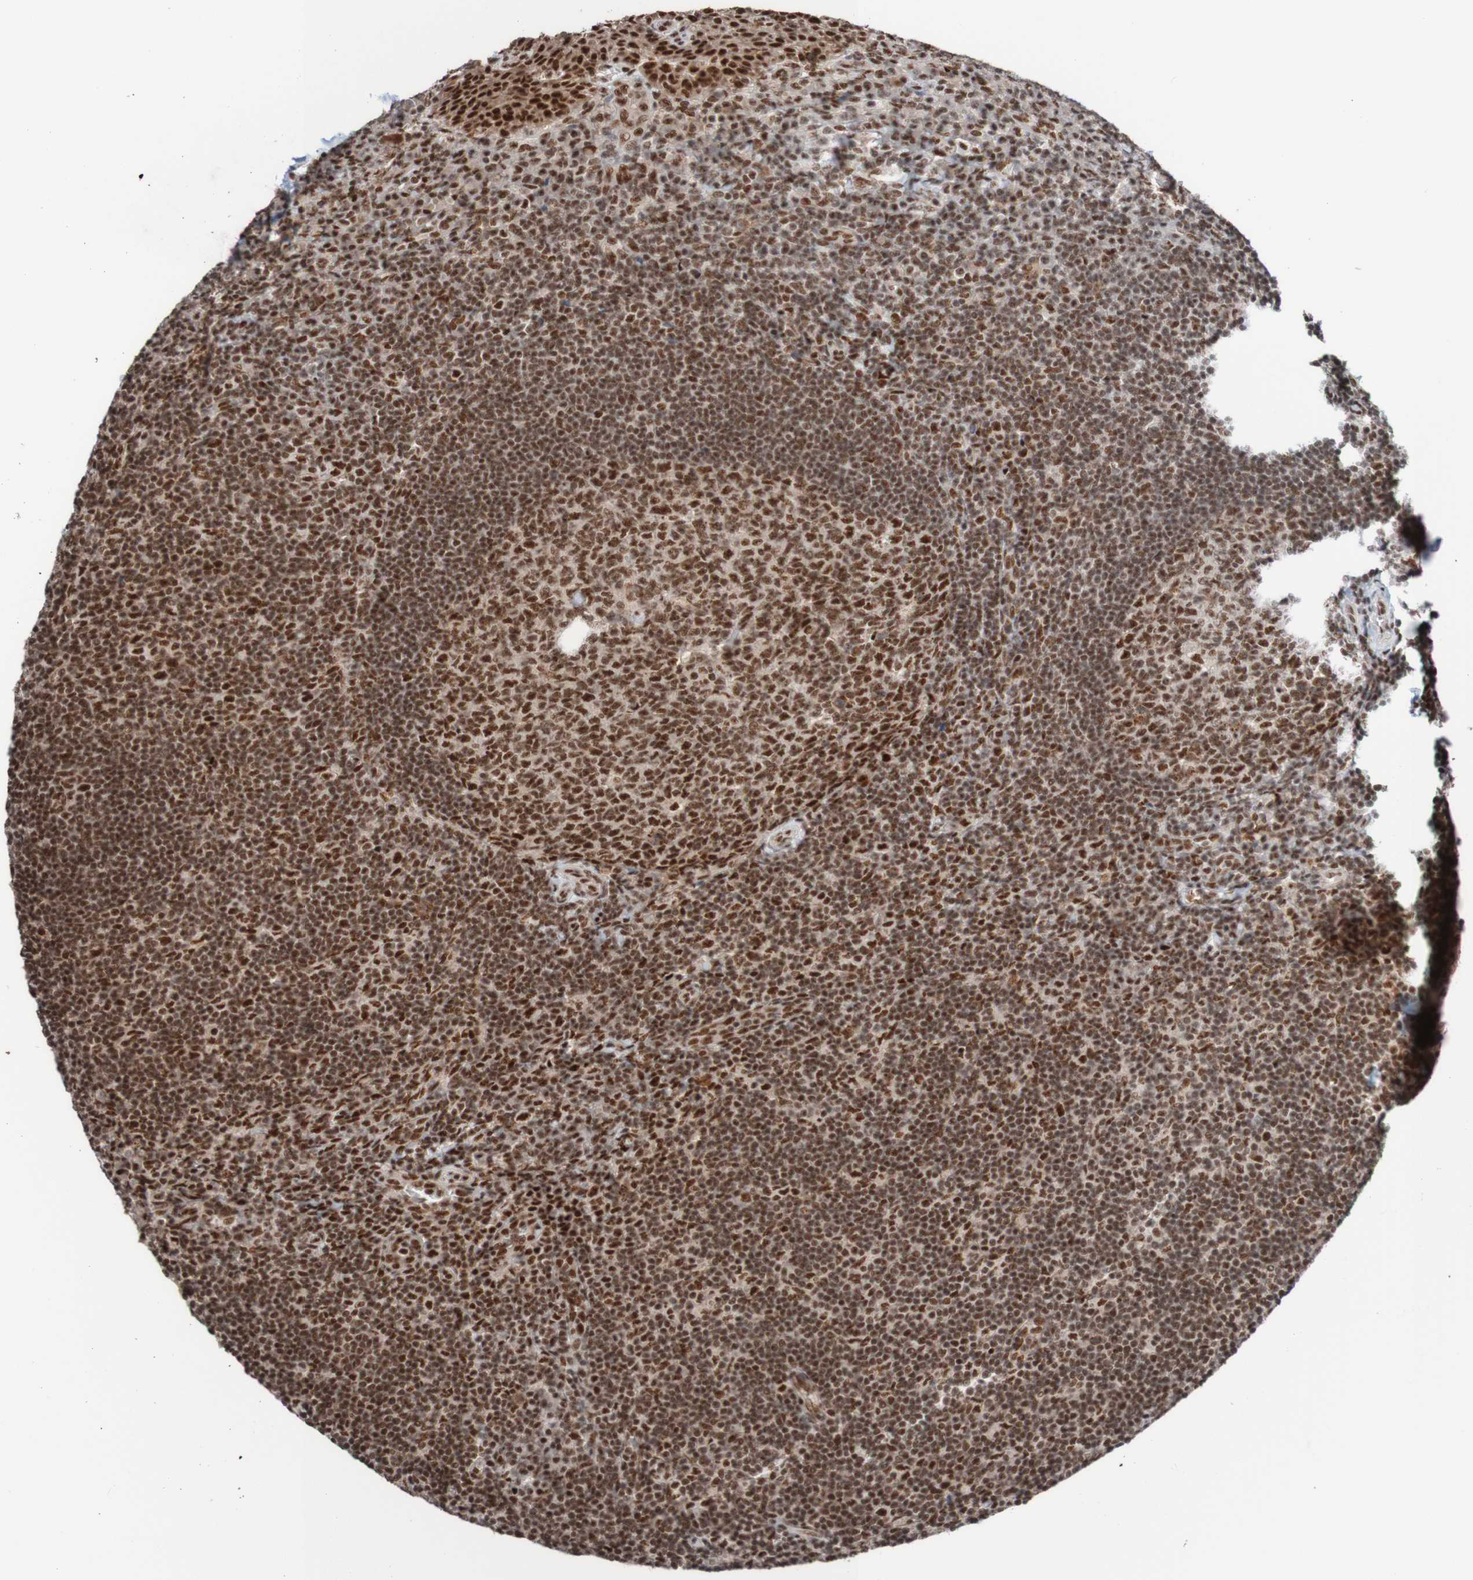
{"staining": {"intensity": "strong", "quantity": ">75%", "location": "nuclear"}, "tissue": "tonsil", "cell_type": "Germinal center cells", "image_type": "normal", "snomed": [{"axis": "morphology", "description": "Normal tissue, NOS"}, {"axis": "topography", "description": "Tonsil"}], "caption": "This is a histology image of immunohistochemistry staining of benign tonsil, which shows strong expression in the nuclear of germinal center cells.", "gene": "CDC5L", "patient": {"sex": "male", "age": 37}}